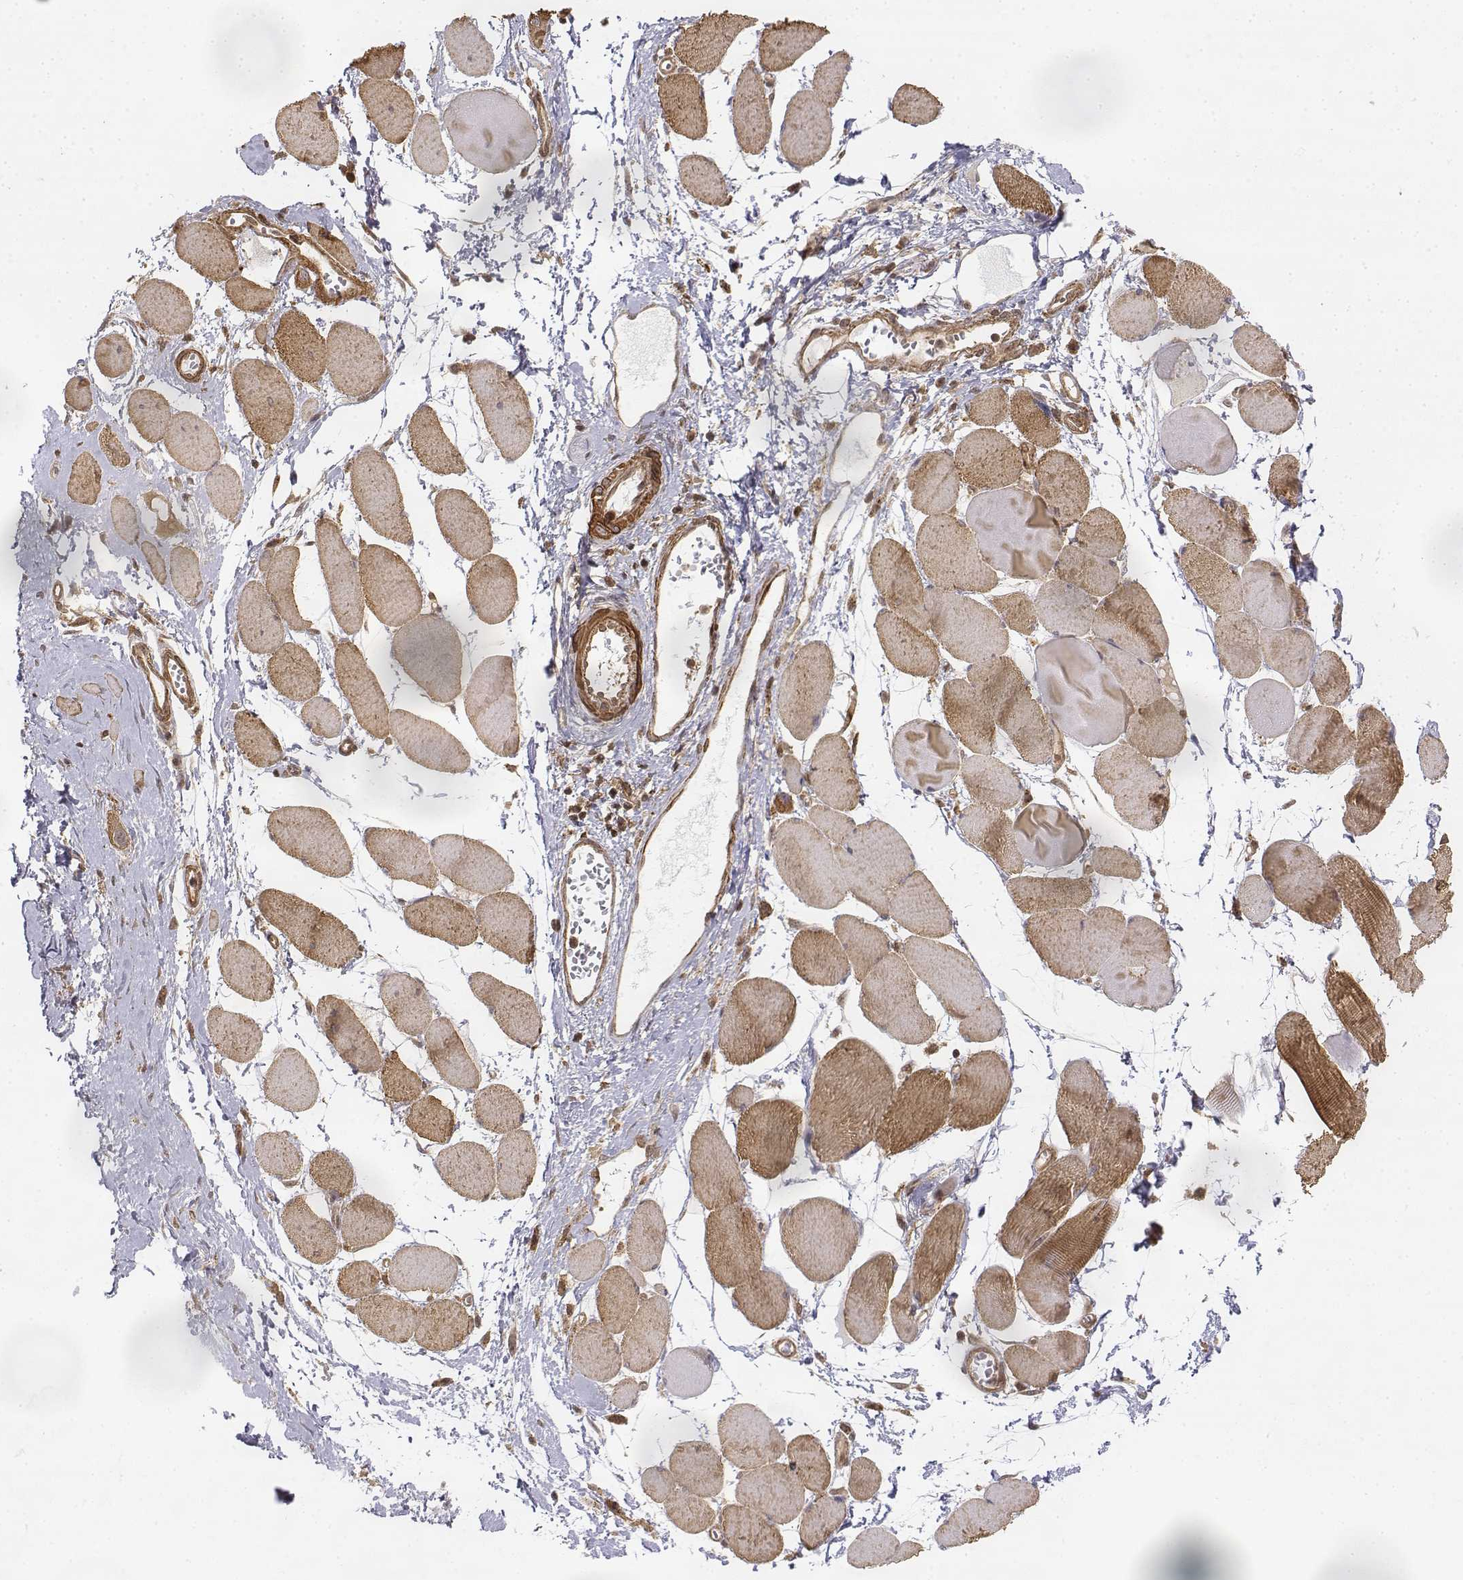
{"staining": {"intensity": "moderate", "quantity": "25%-75%", "location": "cytoplasmic/membranous"}, "tissue": "skeletal muscle", "cell_type": "Myocytes", "image_type": "normal", "snomed": [{"axis": "morphology", "description": "Normal tissue, NOS"}, {"axis": "topography", "description": "Skeletal muscle"}], "caption": "Immunohistochemistry of normal human skeletal muscle displays medium levels of moderate cytoplasmic/membranous positivity in approximately 25%-75% of myocytes. The staining was performed using DAB (3,3'-diaminobenzidine) to visualize the protein expression in brown, while the nuclei were stained in blue with hematoxylin (Magnification: 20x).", "gene": "ZFYVE19", "patient": {"sex": "female", "age": 75}}